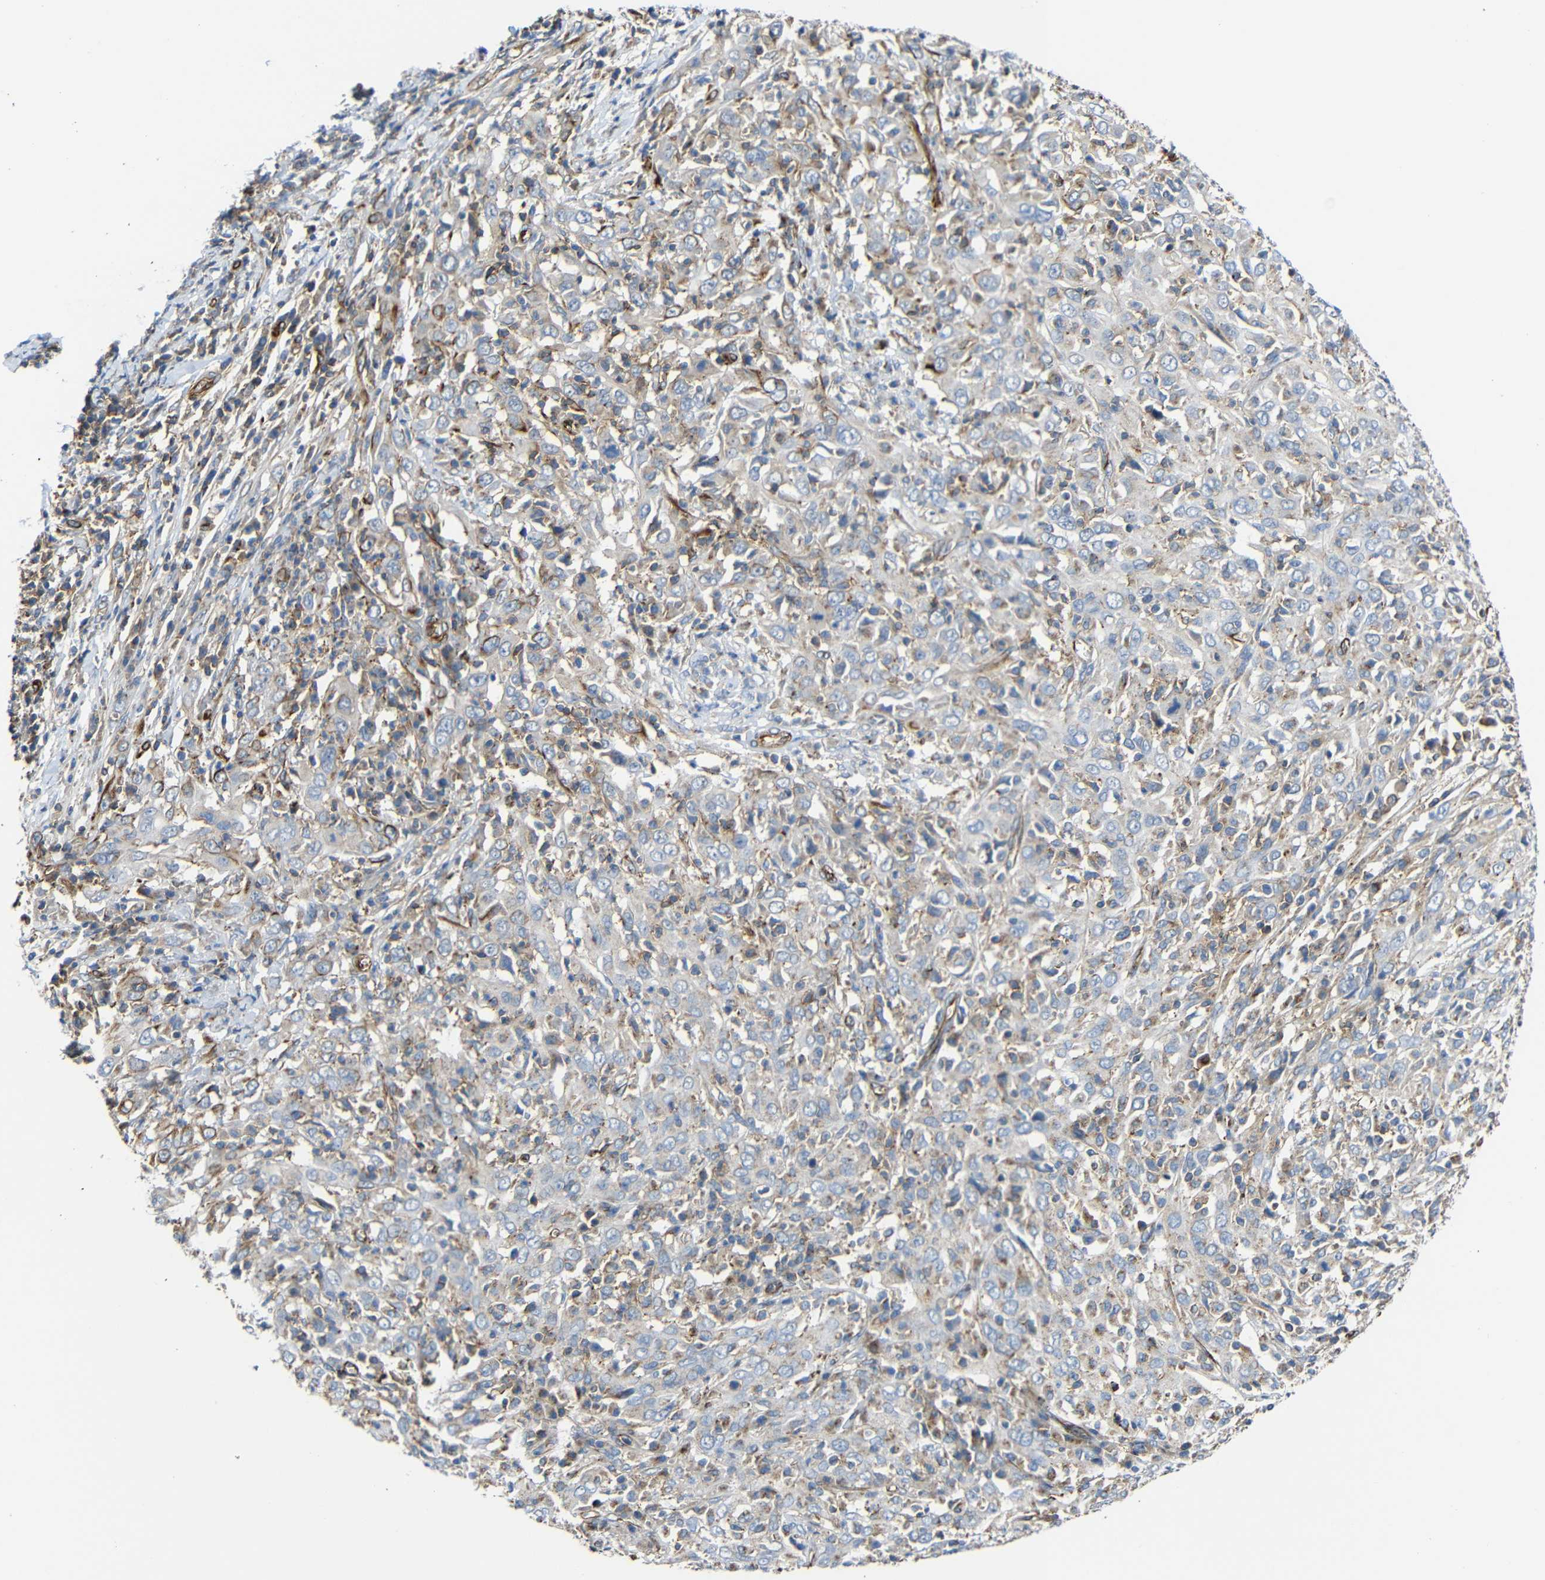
{"staining": {"intensity": "moderate", "quantity": "<25%", "location": "cytoplasmic/membranous"}, "tissue": "cervical cancer", "cell_type": "Tumor cells", "image_type": "cancer", "snomed": [{"axis": "morphology", "description": "Squamous cell carcinoma, NOS"}, {"axis": "topography", "description": "Cervix"}], "caption": "Protein expression by immunohistochemistry (IHC) shows moderate cytoplasmic/membranous positivity in approximately <25% of tumor cells in cervical cancer (squamous cell carcinoma). (DAB IHC, brown staining for protein, blue staining for nuclei).", "gene": "IGSF10", "patient": {"sex": "female", "age": 46}}